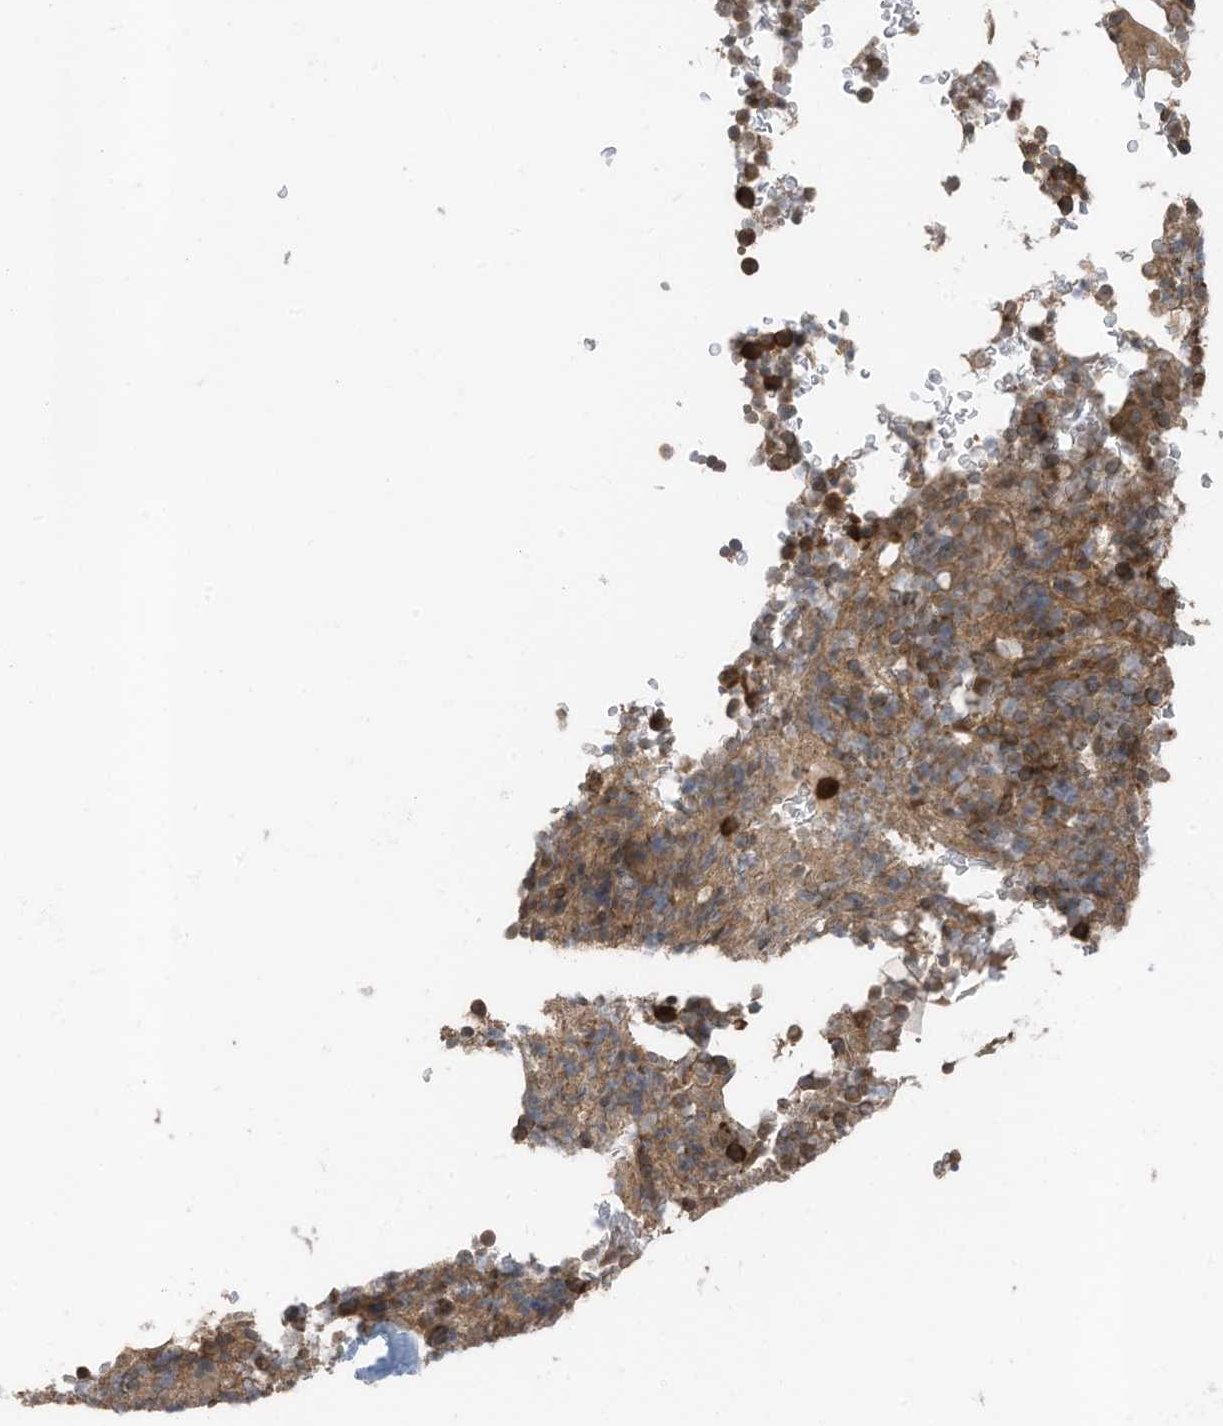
{"staining": {"intensity": "strong", "quantity": "25%-75%", "location": "cytoplasmic/membranous"}, "tissue": "bone marrow", "cell_type": "Hematopoietic cells", "image_type": "normal", "snomed": [{"axis": "morphology", "description": "Normal tissue, NOS"}, {"axis": "topography", "description": "Bone marrow"}], "caption": "IHC of normal bone marrow displays high levels of strong cytoplasmic/membranous positivity in about 25%-75% of hematopoietic cells.", "gene": "TXNDC9", "patient": {"sex": "male", "age": 58}}